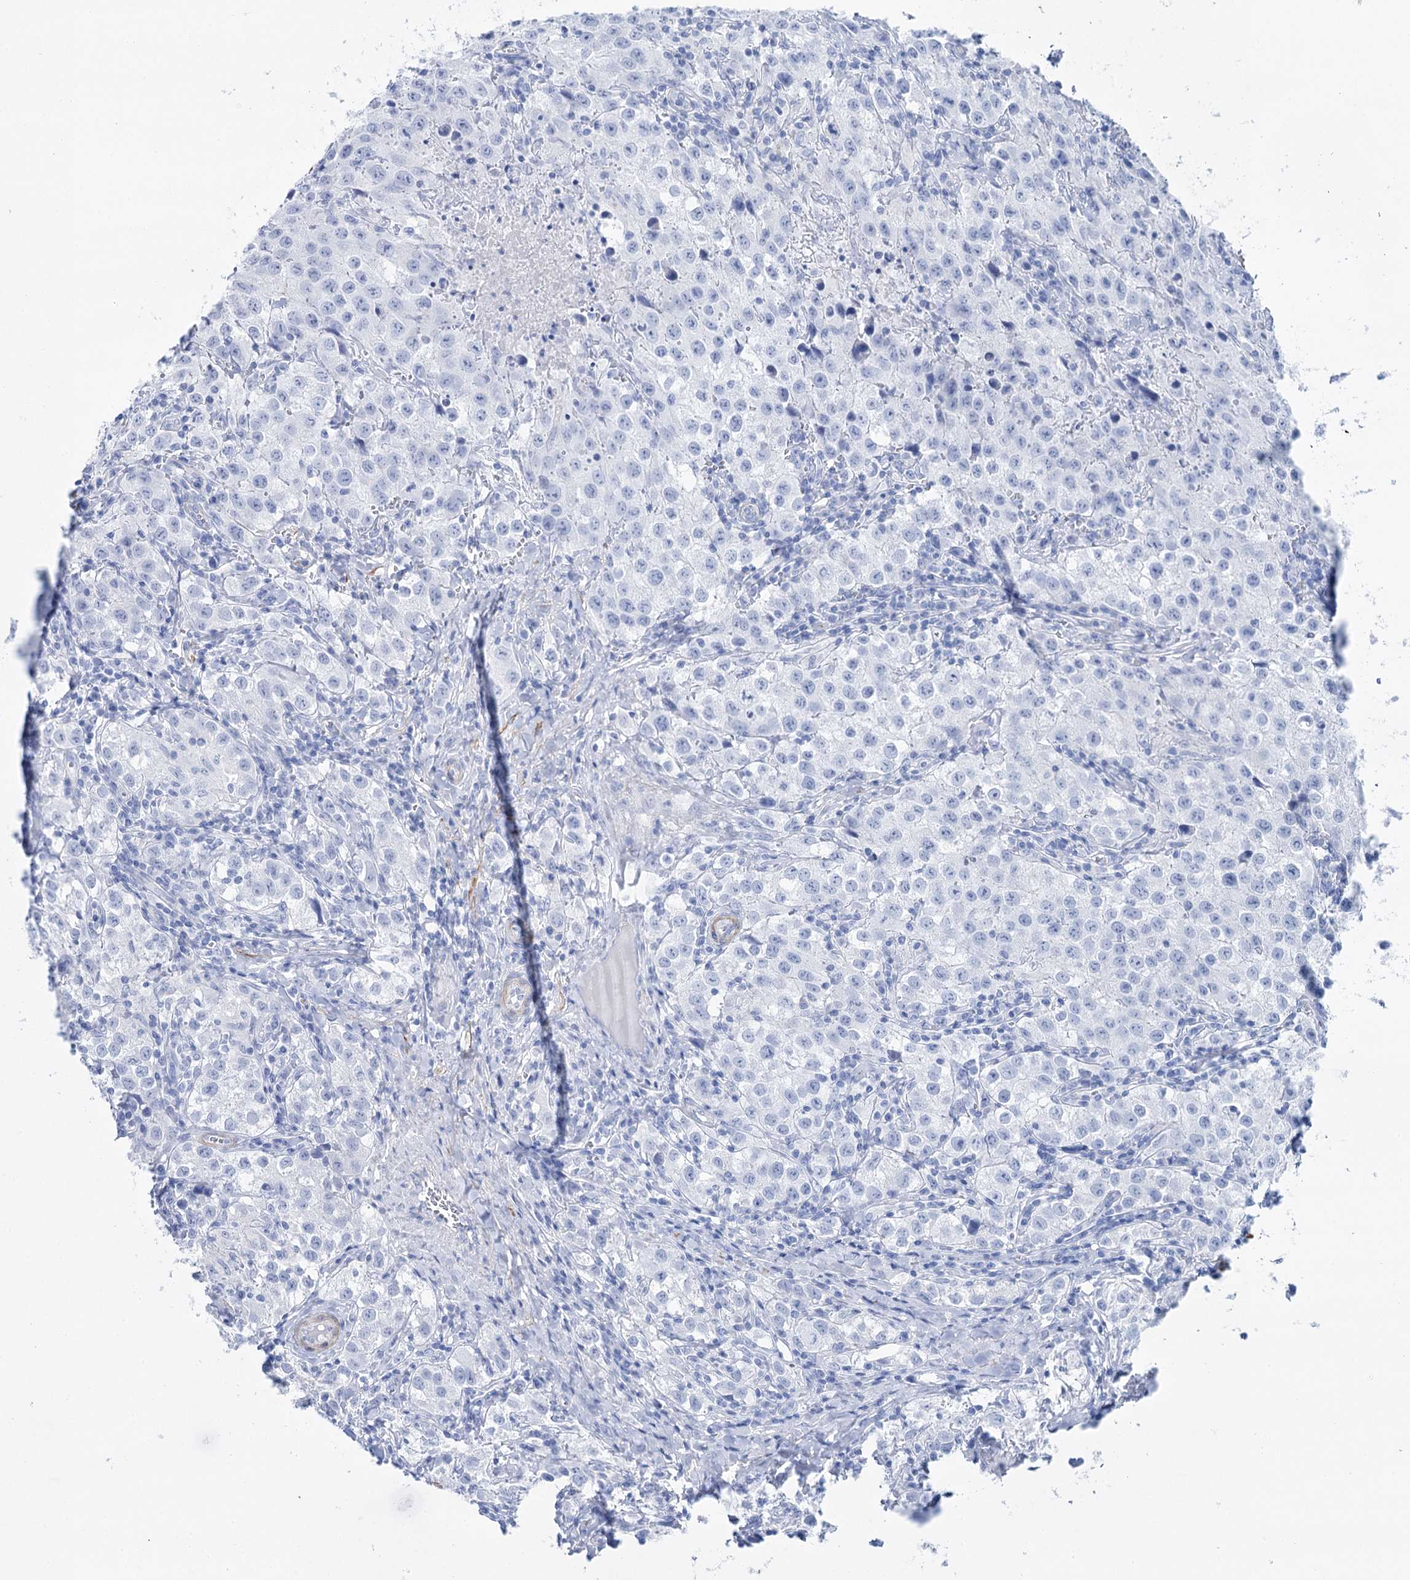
{"staining": {"intensity": "negative", "quantity": "none", "location": "none"}, "tissue": "testis cancer", "cell_type": "Tumor cells", "image_type": "cancer", "snomed": [{"axis": "morphology", "description": "Seminoma, NOS"}, {"axis": "morphology", "description": "Carcinoma, Embryonal, NOS"}, {"axis": "topography", "description": "Testis"}], "caption": "Tumor cells show no significant protein staining in testis seminoma.", "gene": "CSN3", "patient": {"sex": "male", "age": 43}}